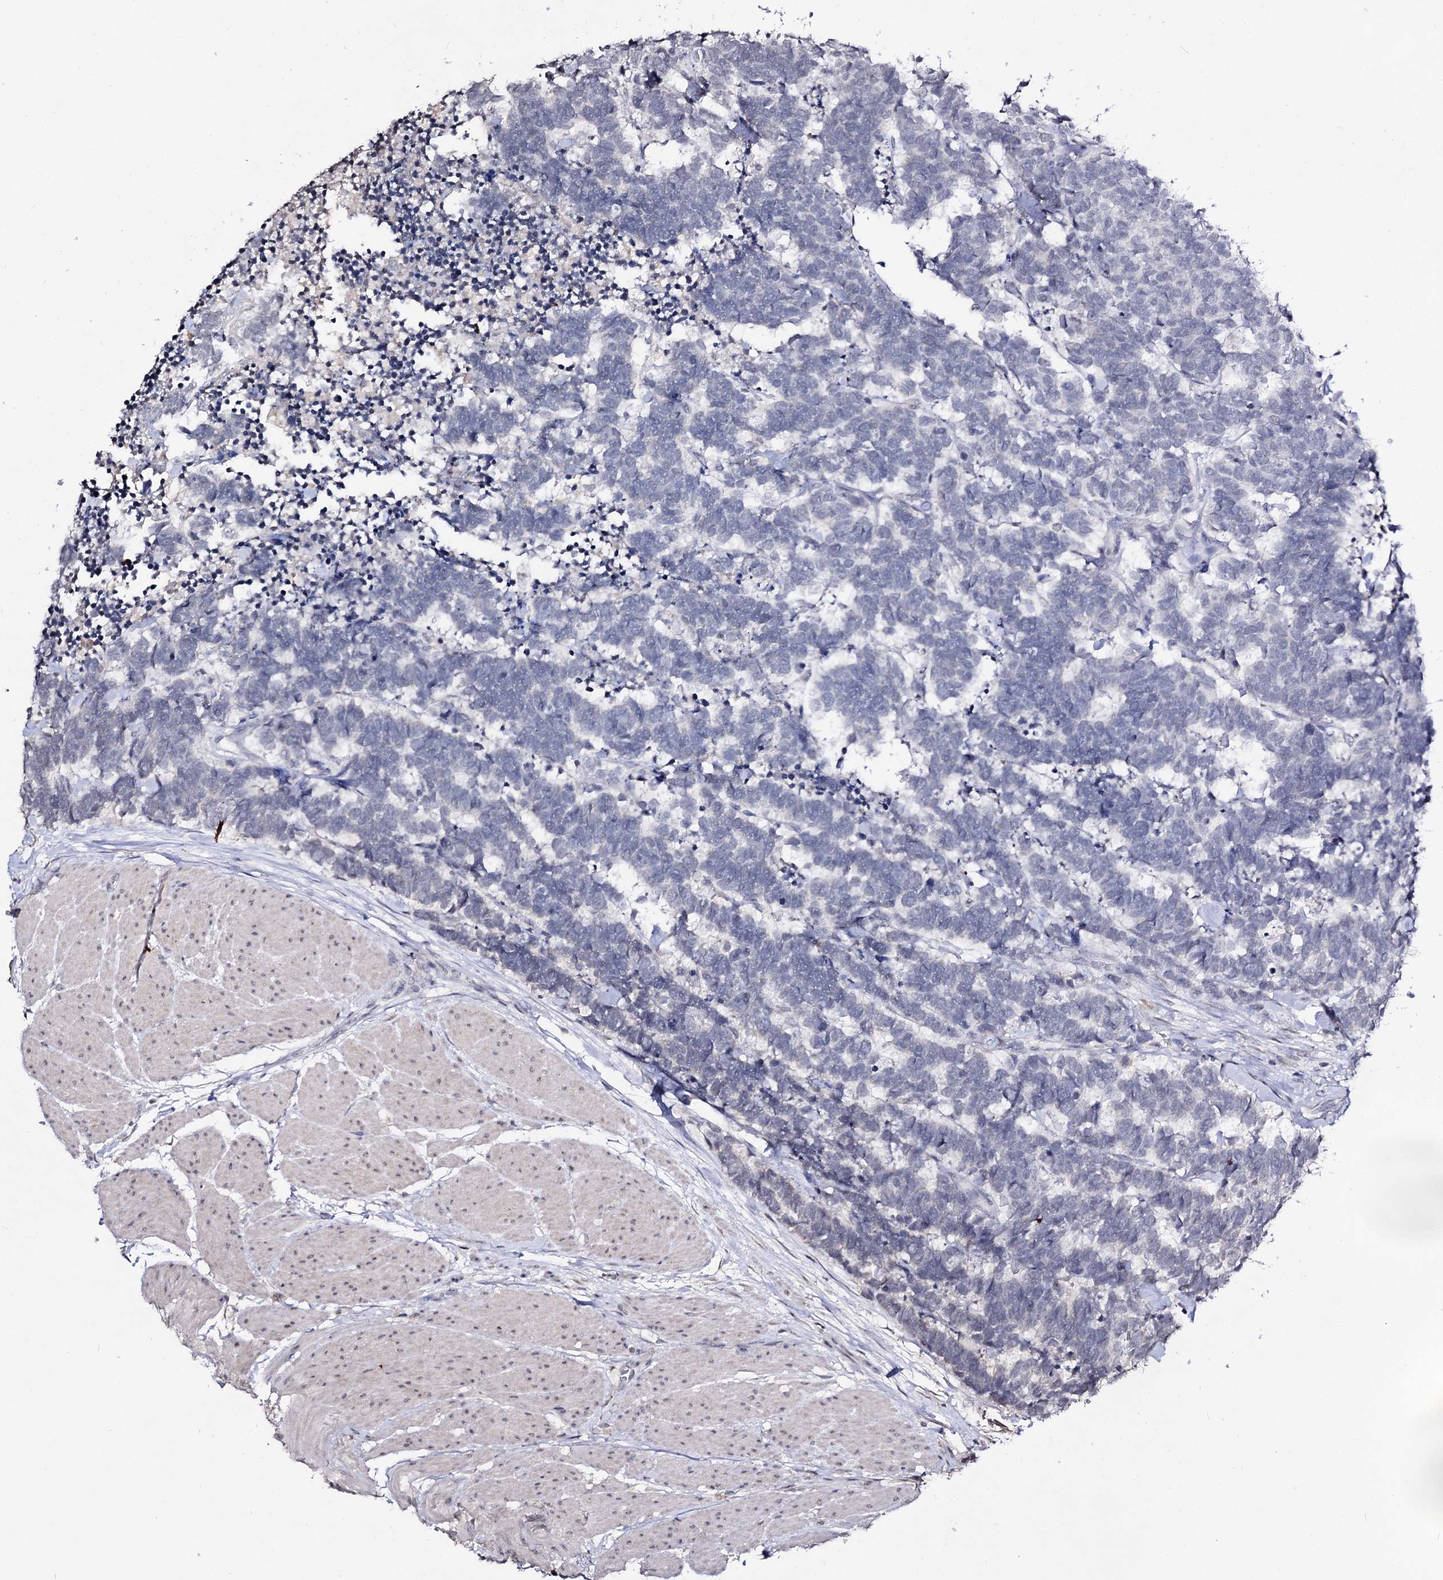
{"staining": {"intensity": "negative", "quantity": "none", "location": "none"}, "tissue": "carcinoid", "cell_type": "Tumor cells", "image_type": "cancer", "snomed": [{"axis": "morphology", "description": "Carcinoma, NOS"}, {"axis": "morphology", "description": "Carcinoid, malignant, NOS"}, {"axis": "topography", "description": "Urinary bladder"}], "caption": "A photomicrograph of human carcinoid is negative for staining in tumor cells. Nuclei are stained in blue.", "gene": "PLIN1", "patient": {"sex": "male", "age": 57}}